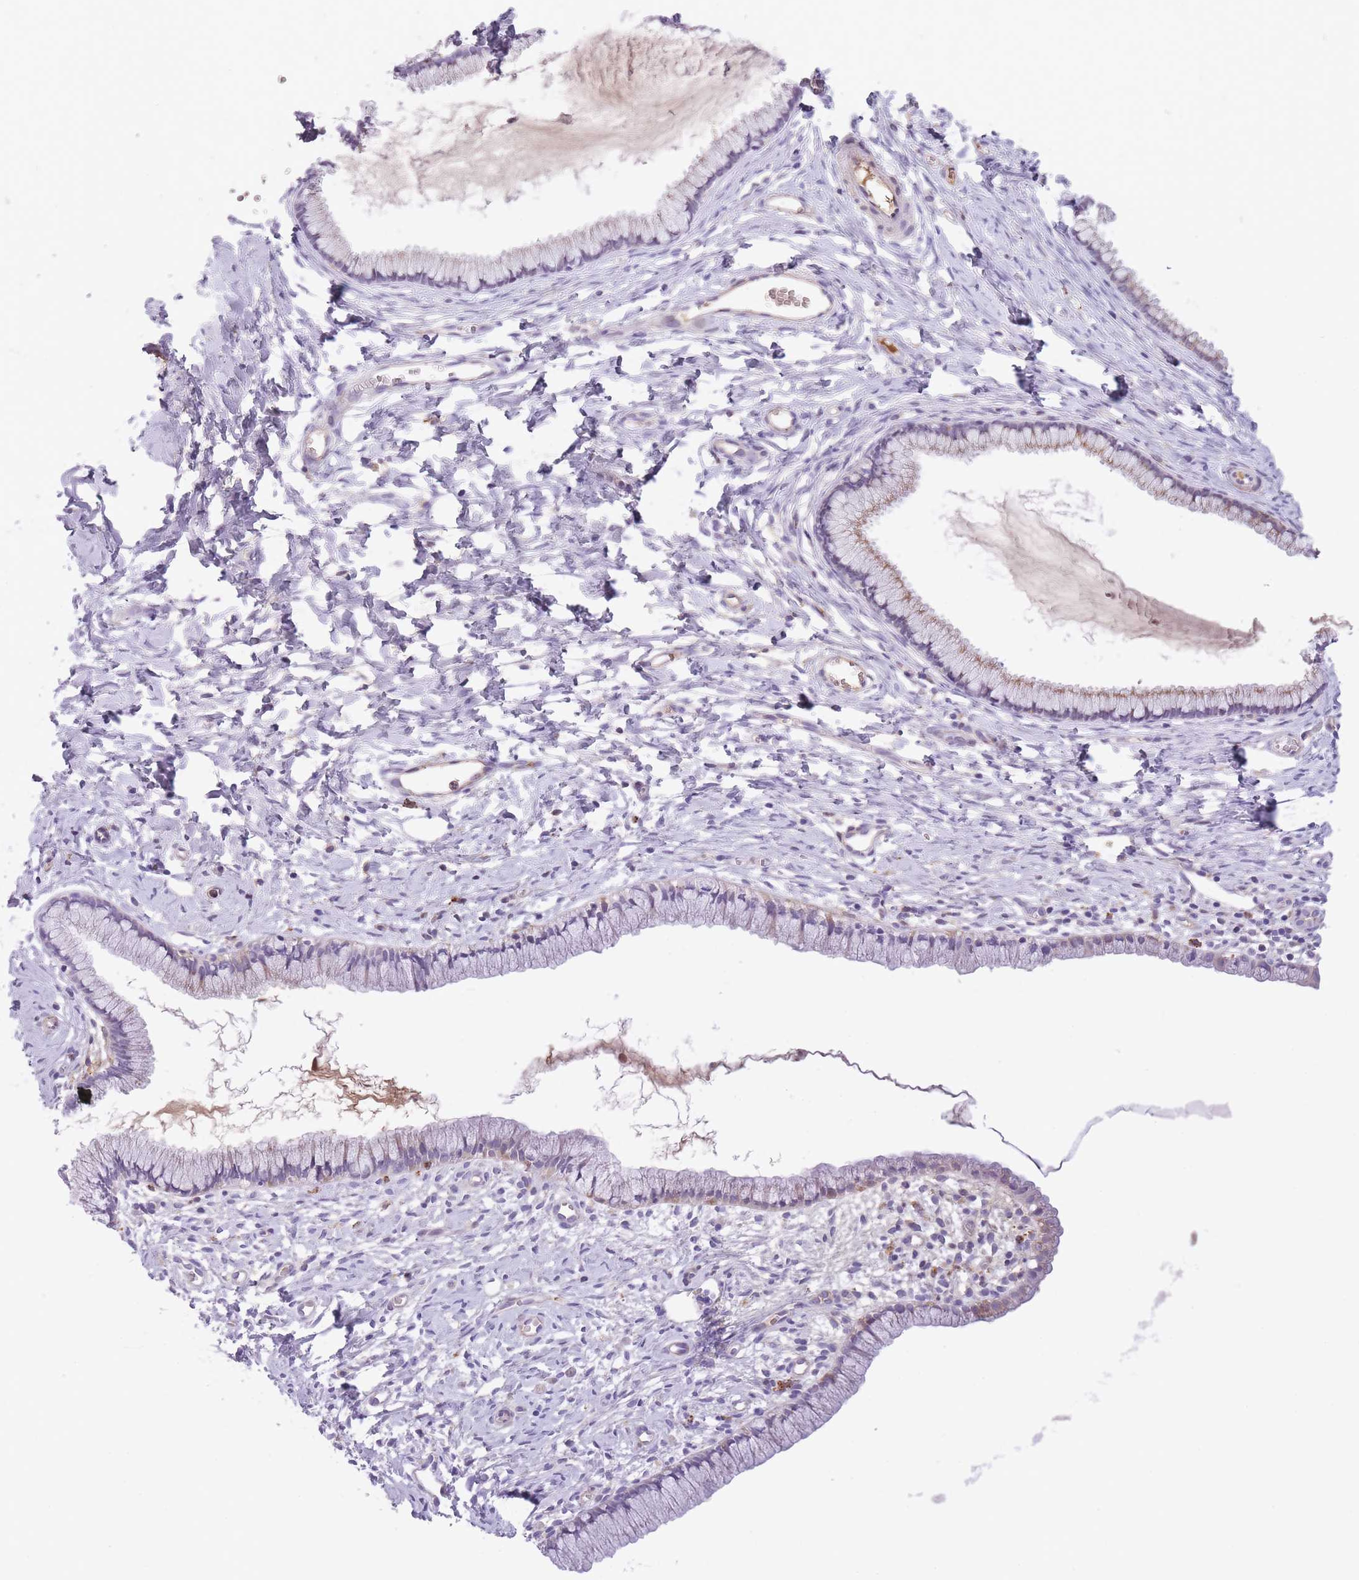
{"staining": {"intensity": "negative", "quantity": "none", "location": "none"}, "tissue": "cervix", "cell_type": "Glandular cells", "image_type": "normal", "snomed": [{"axis": "morphology", "description": "Normal tissue, NOS"}, {"axis": "topography", "description": "Cervix"}], "caption": "A photomicrograph of cervix stained for a protein shows no brown staining in glandular cells. Brightfield microscopy of IHC stained with DAB (brown) and hematoxylin (blue), captured at high magnification.", "gene": "GNAT1", "patient": {"sex": "female", "age": 40}}